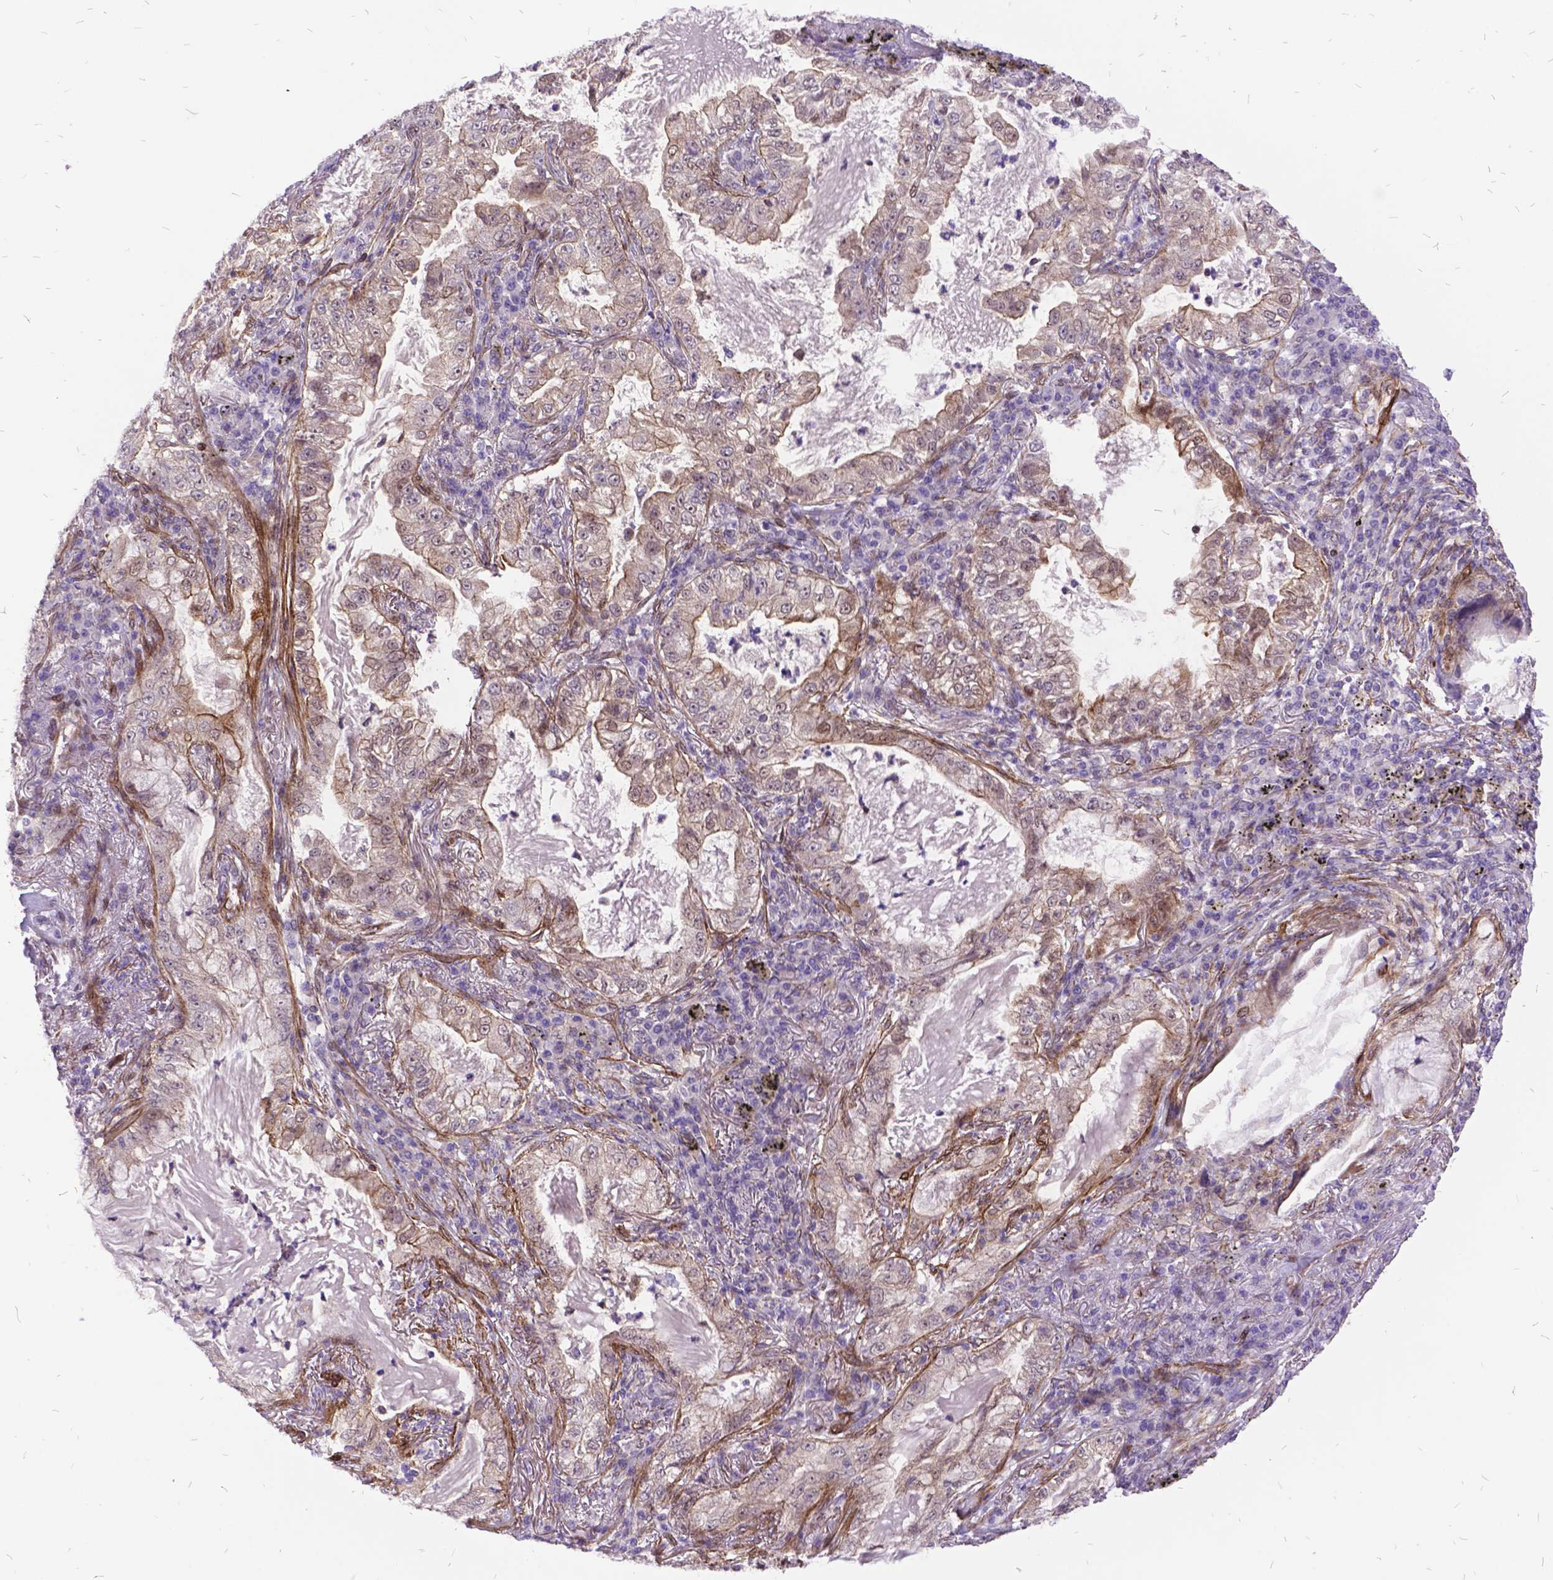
{"staining": {"intensity": "moderate", "quantity": "<25%", "location": "cytoplasmic/membranous"}, "tissue": "lung cancer", "cell_type": "Tumor cells", "image_type": "cancer", "snomed": [{"axis": "morphology", "description": "Adenocarcinoma, NOS"}, {"axis": "topography", "description": "Lung"}], "caption": "DAB (3,3'-diaminobenzidine) immunohistochemical staining of human lung cancer demonstrates moderate cytoplasmic/membranous protein positivity in about <25% of tumor cells.", "gene": "GRB7", "patient": {"sex": "female", "age": 73}}